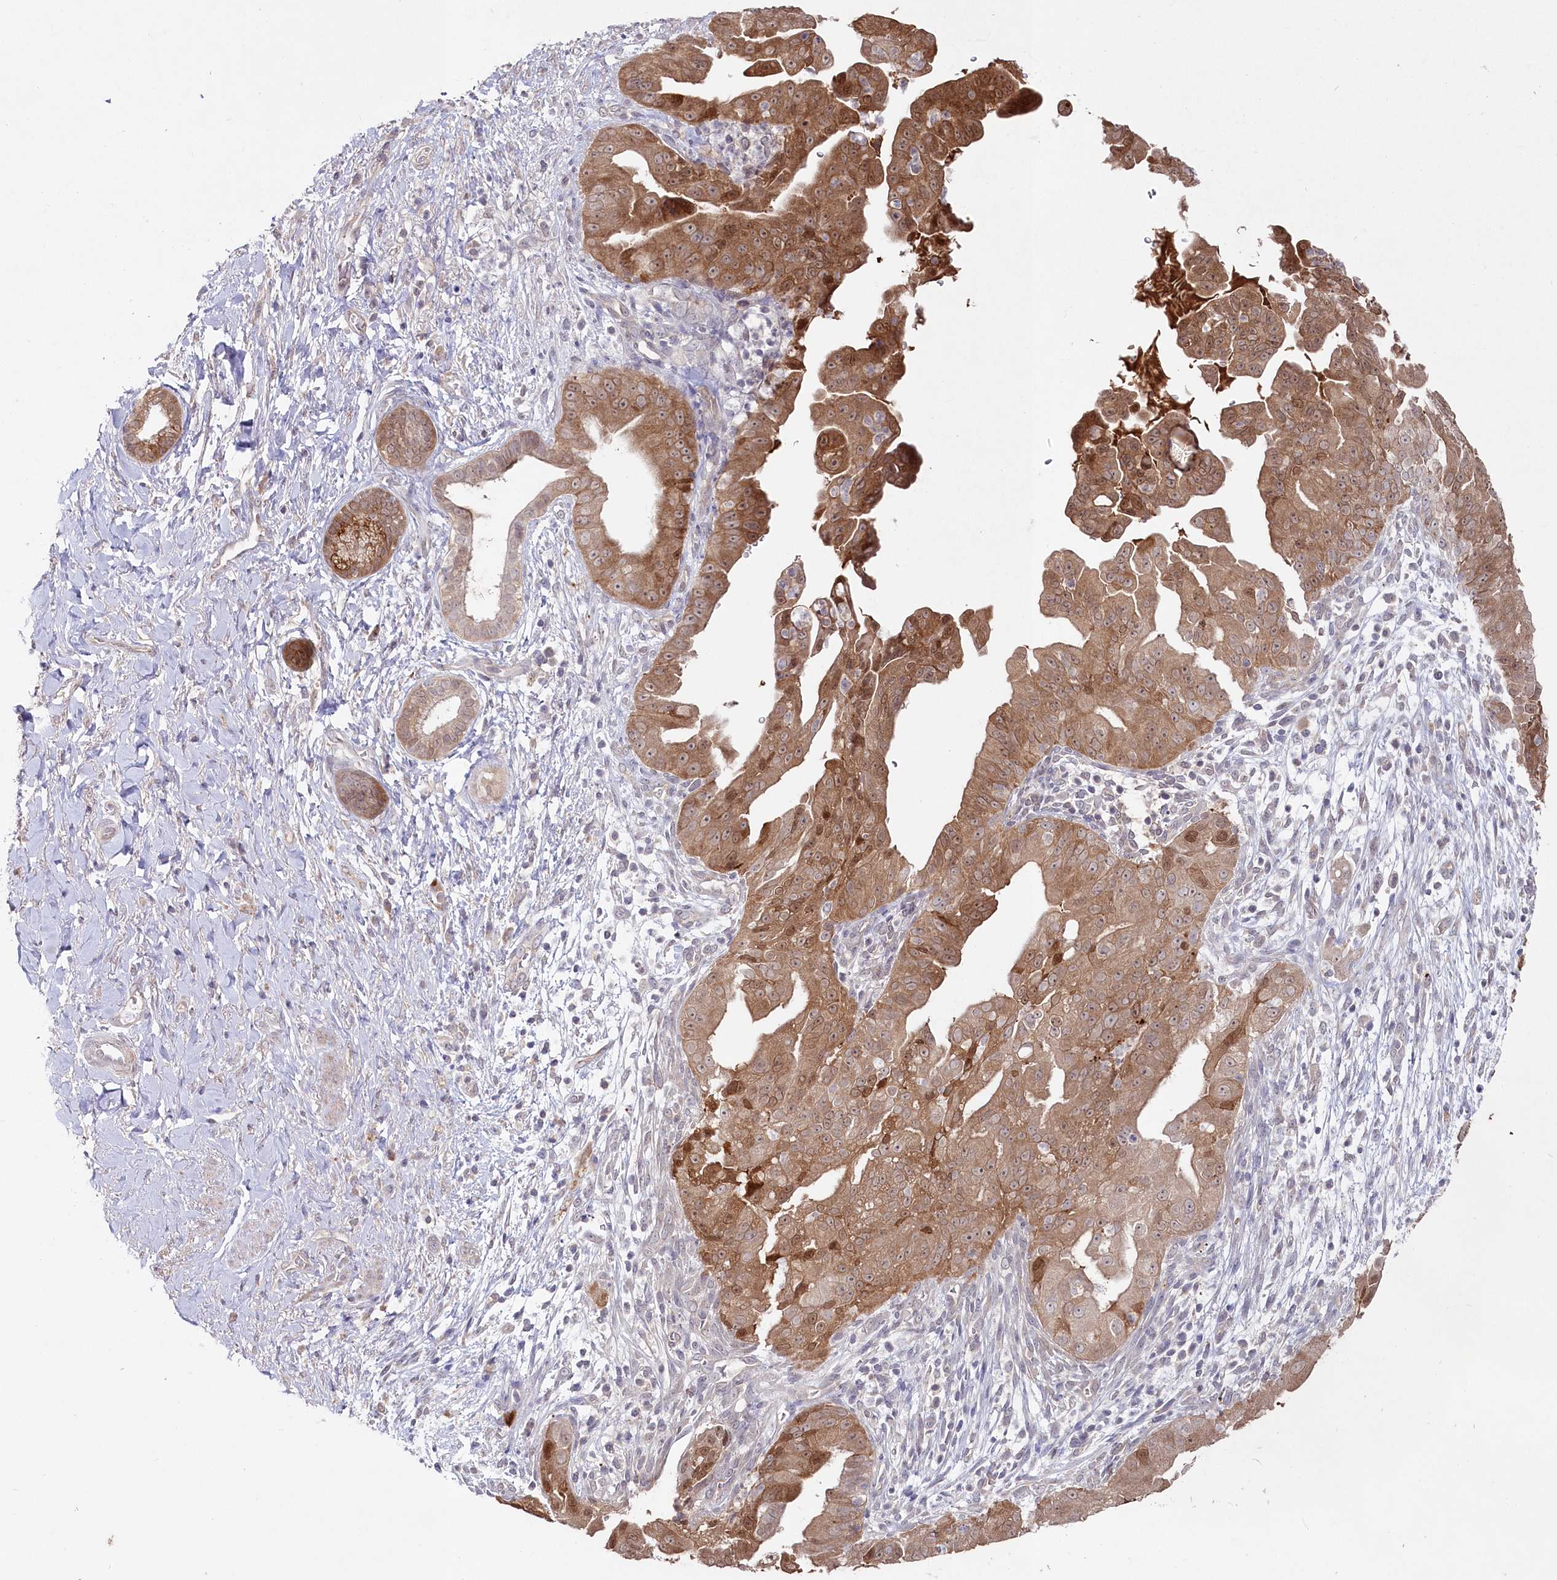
{"staining": {"intensity": "moderate", "quantity": ">75%", "location": "cytoplasmic/membranous"}, "tissue": "pancreatic cancer", "cell_type": "Tumor cells", "image_type": "cancer", "snomed": [{"axis": "morphology", "description": "Adenocarcinoma, NOS"}, {"axis": "topography", "description": "Pancreas"}], "caption": "Protein expression by immunohistochemistry displays moderate cytoplasmic/membranous positivity in about >75% of tumor cells in pancreatic adenocarcinoma.", "gene": "AAMDC", "patient": {"sex": "female", "age": 78}}